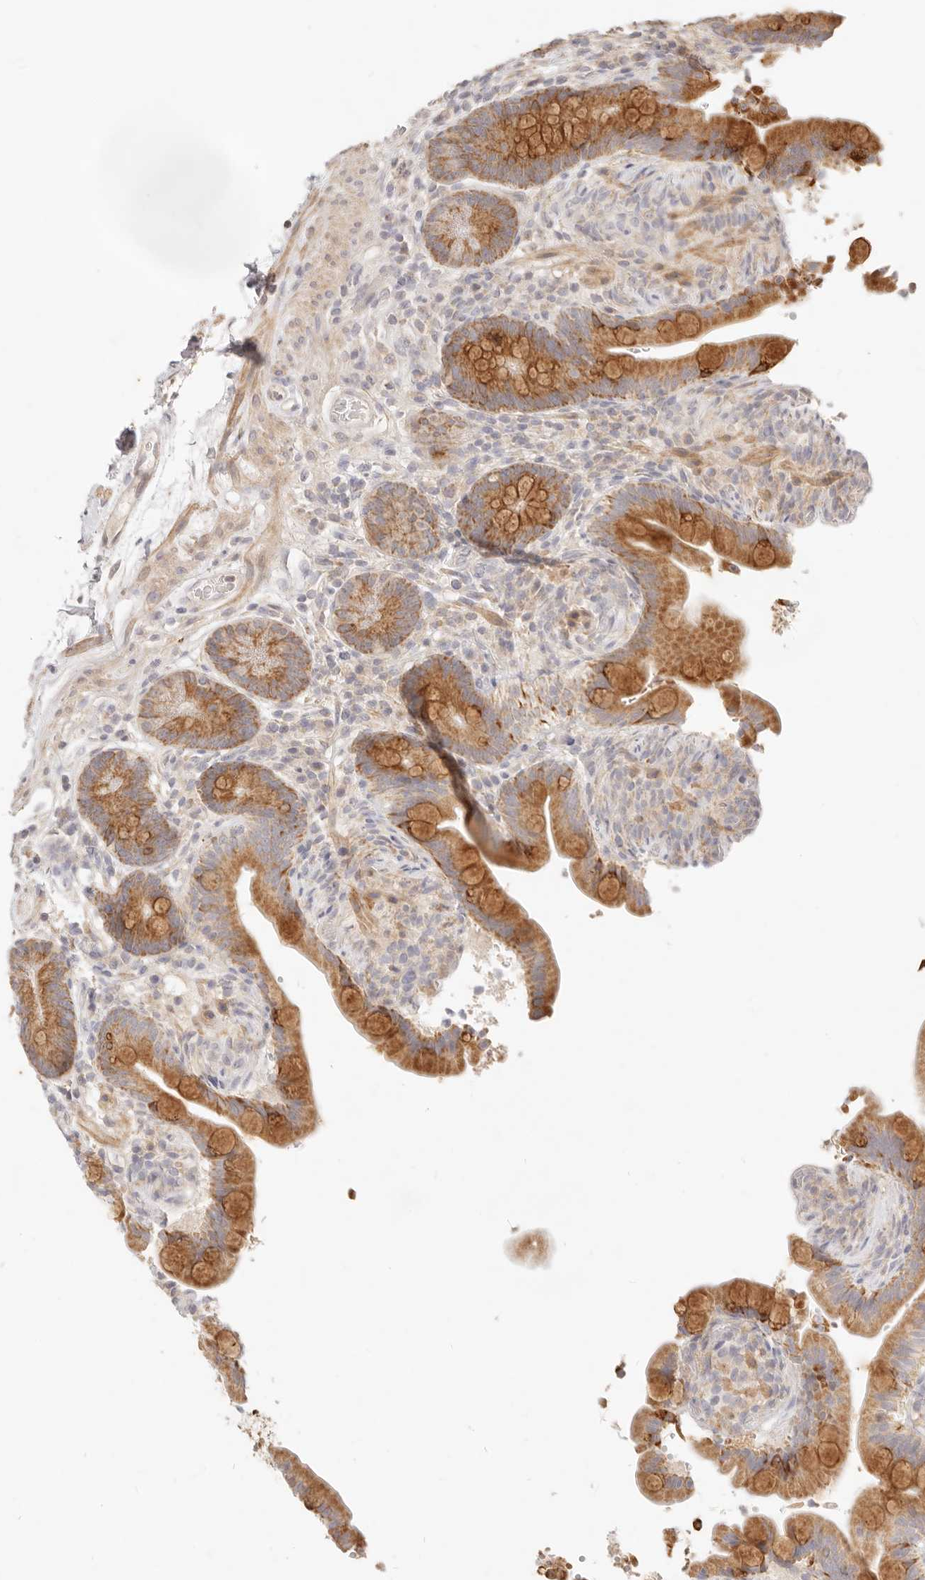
{"staining": {"intensity": "moderate", "quantity": ">75%", "location": "cytoplasmic/membranous"}, "tissue": "colon", "cell_type": "Glandular cells", "image_type": "normal", "snomed": [{"axis": "morphology", "description": "Normal tissue, NOS"}, {"axis": "topography", "description": "Smooth muscle"}, {"axis": "topography", "description": "Colon"}], "caption": "IHC micrograph of unremarkable colon: human colon stained using IHC reveals medium levels of moderate protein expression localized specifically in the cytoplasmic/membranous of glandular cells, appearing as a cytoplasmic/membranous brown color.", "gene": "RUBCNL", "patient": {"sex": "male", "age": 73}}